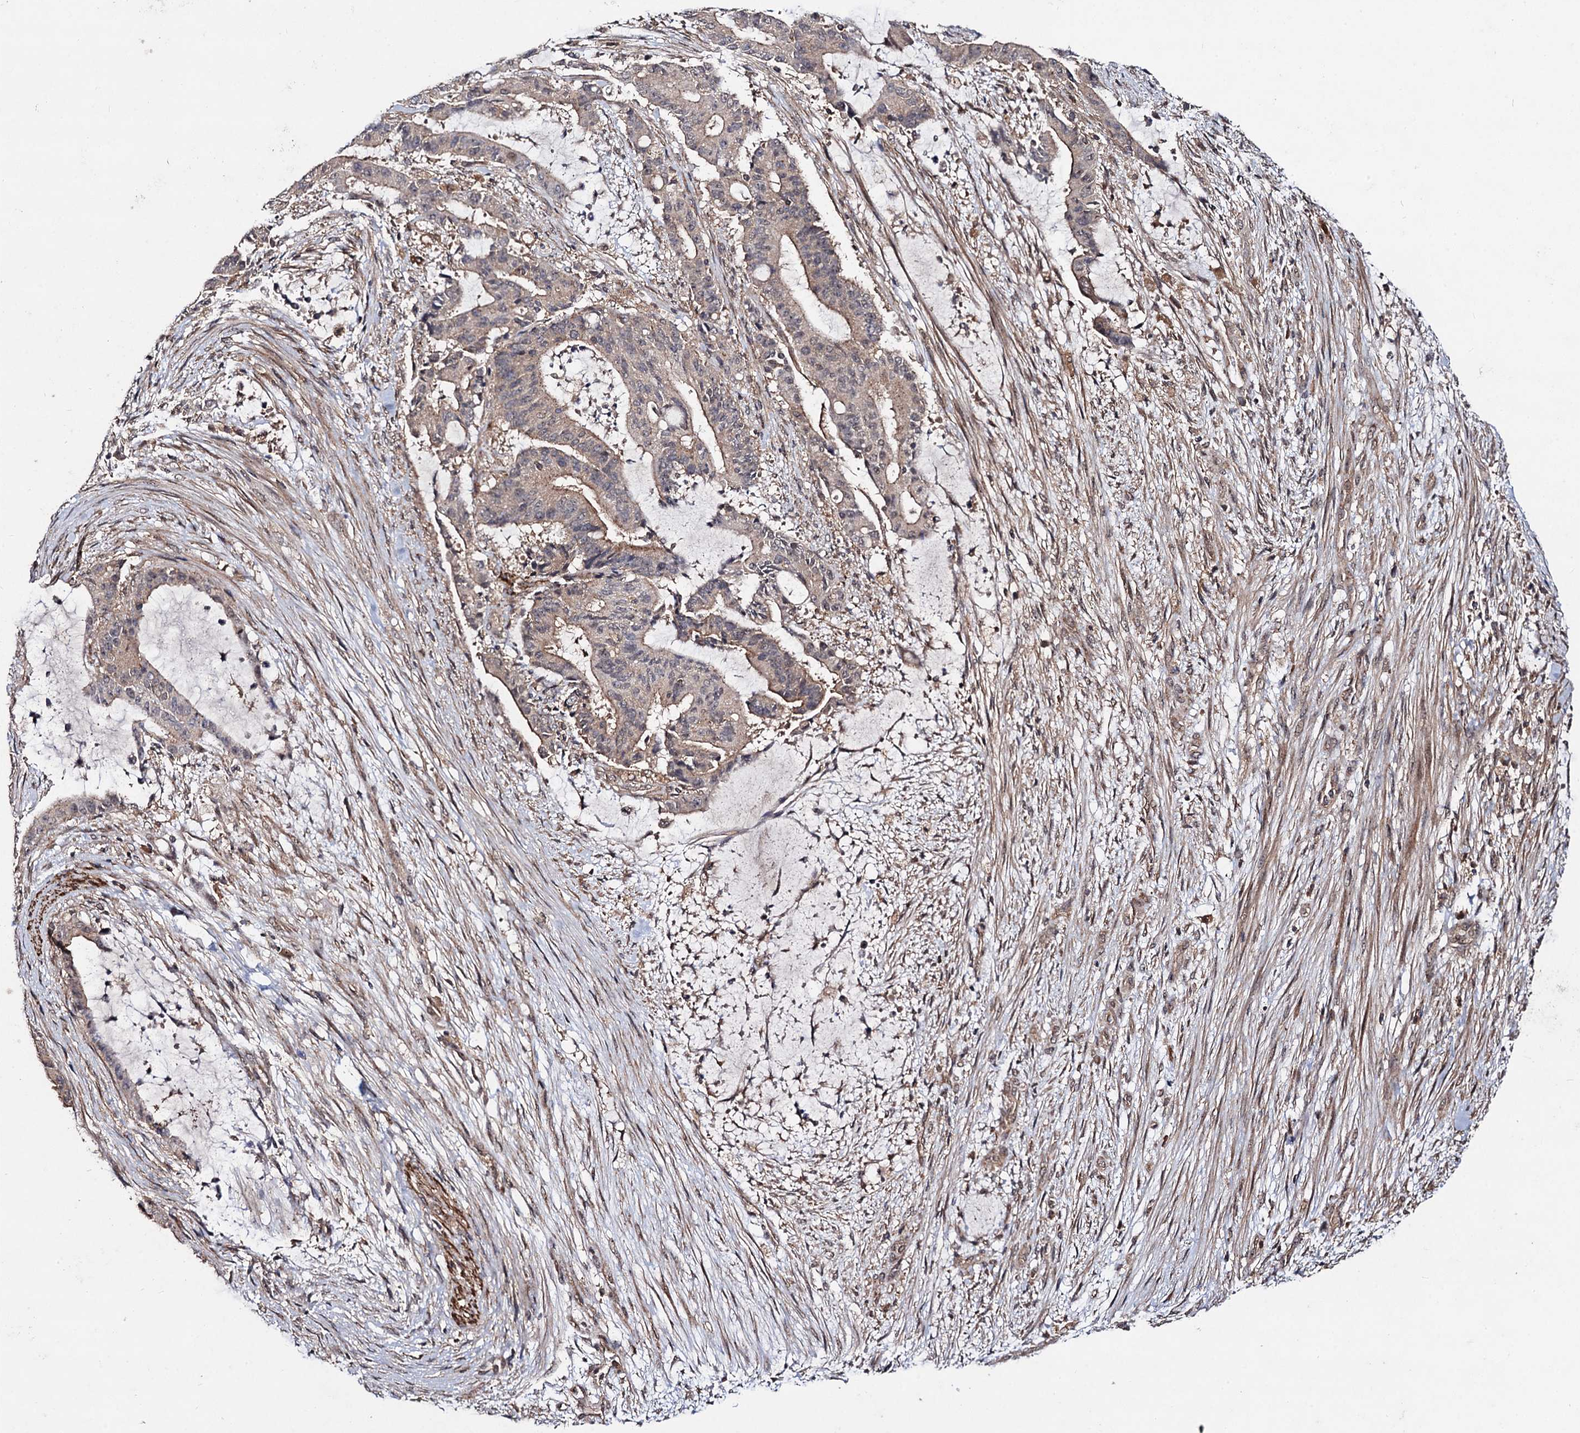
{"staining": {"intensity": "moderate", "quantity": "25%-75%", "location": "cytoplasmic/membranous"}, "tissue": "liver cancer", "cell_type": "Tumor cells", "image_type": "cancer", "snomed": [{"axis": "morphology", "description": "Normal tissue, NOS"}, {"axis": "morphology", "description": "Cholangiocarcinoma"}, {"axis": "topography", "description": "Liver"}, {"axis": "topography", "description": "Peripheral nerve tissue"}], "caption": "Immunohistochemical staining of liver cancer demonstrates moderate cytoplasmic/membranous protein staining in approximately 25%-75% of tumor cells.", "gene": "KXD1", "patient": {"sex": "female", "age": 73}}